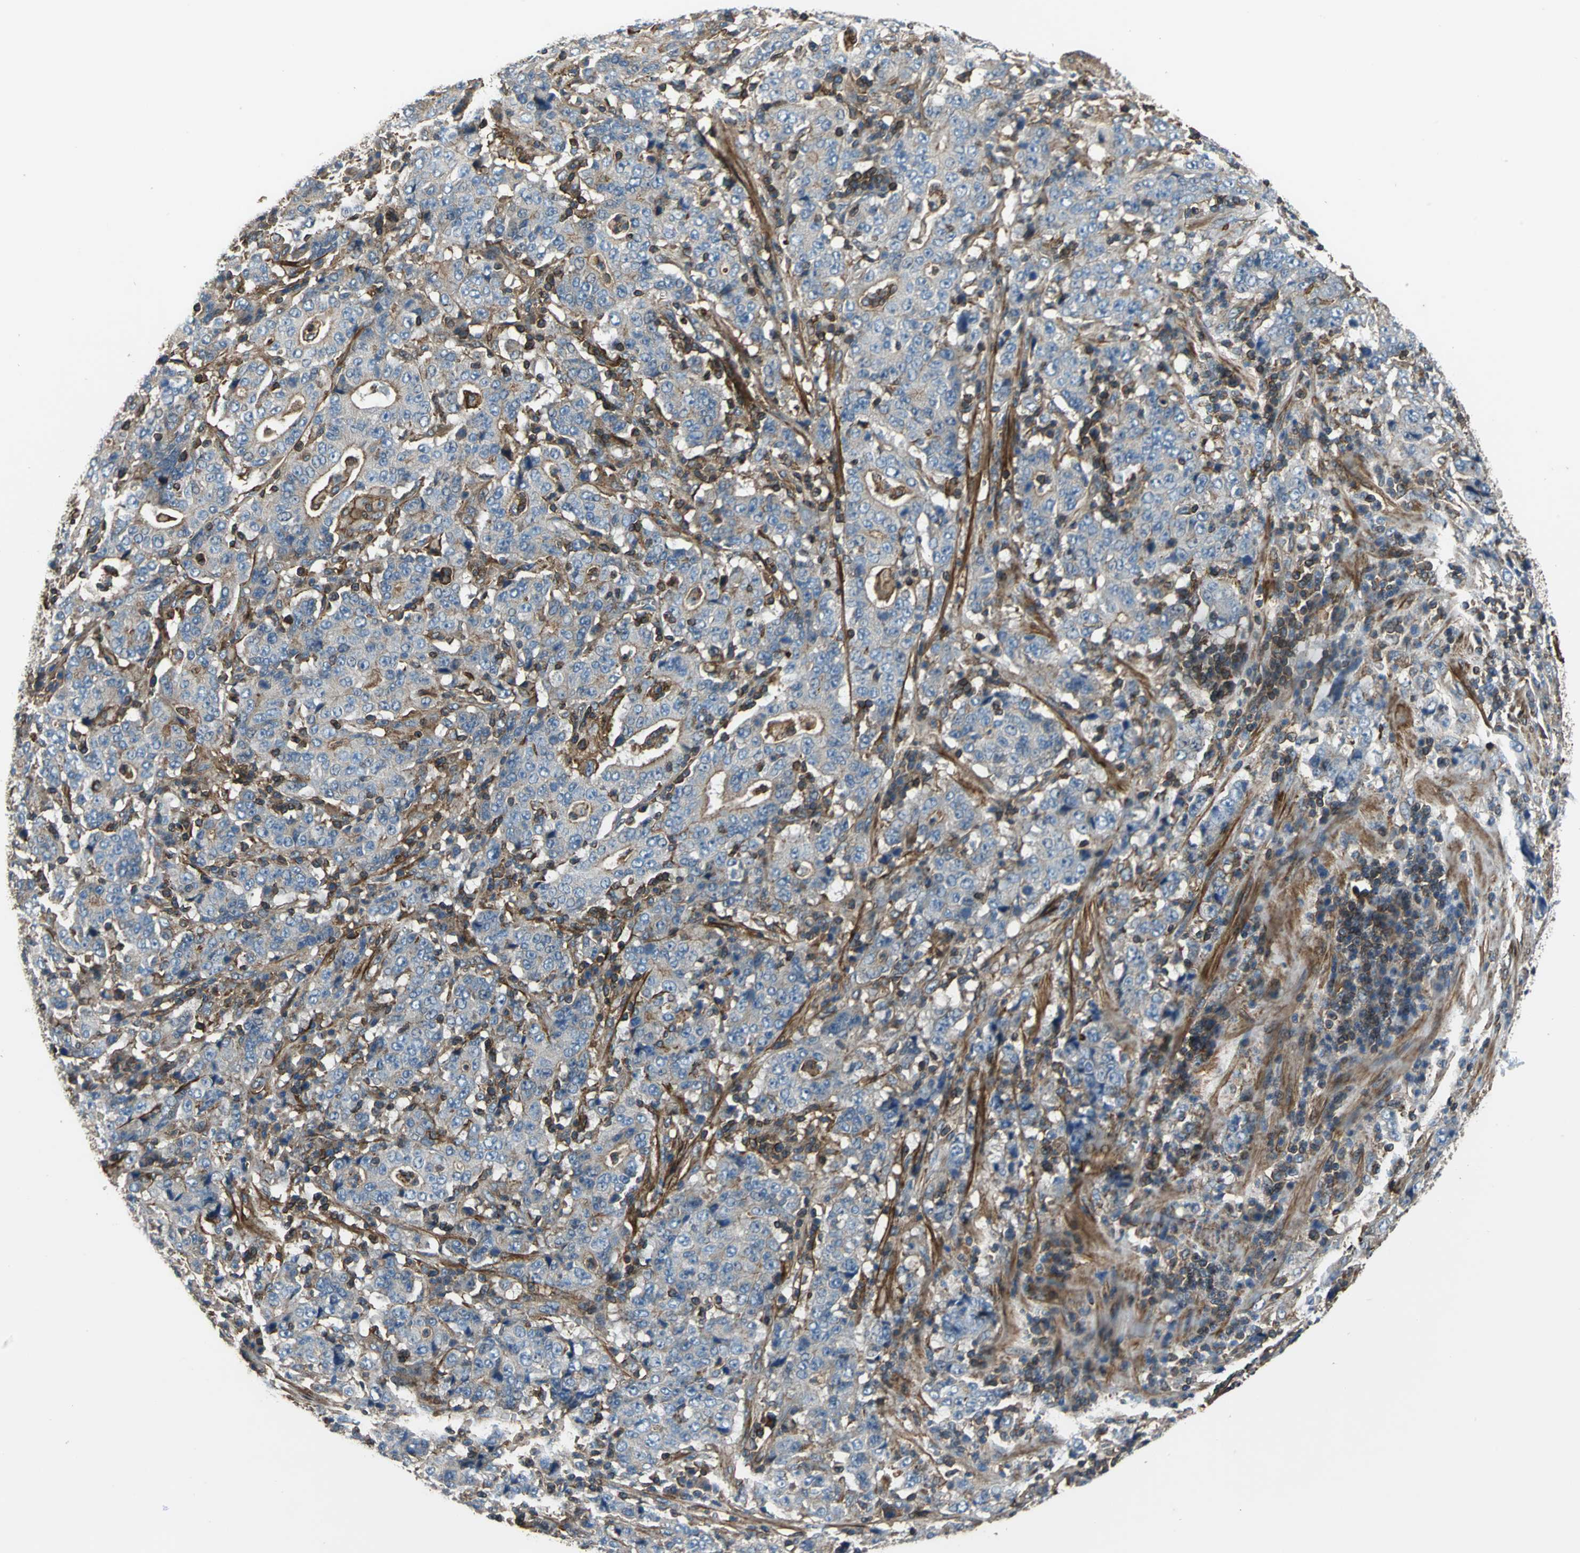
{"staining": {"intensity": "moderate", "quantity": "25%-75%", "location": "cytoplasmic/membranous"}, "tissue": "stomach cancer", "cell_type": "Tumor cells", "image_type": "cancer", "snomed": [{"axis": "morphology", "description": "Normal tissue, NOS"}, {"axis": "morphology", "description": "Adenocarcinoma, NOS"}, {"axis": "topography", "description": "Stomach, upper"}, {"axis": "topography", "description": "Stomach"}], "caption": "Protein positivity by IHC reveals moderate cytoplasmic/membranous positivity in about 25%-75% of tumor cells in stomach cancer.", "gene": "PARVA", "patient": {"sex": "male", "age": 59}}